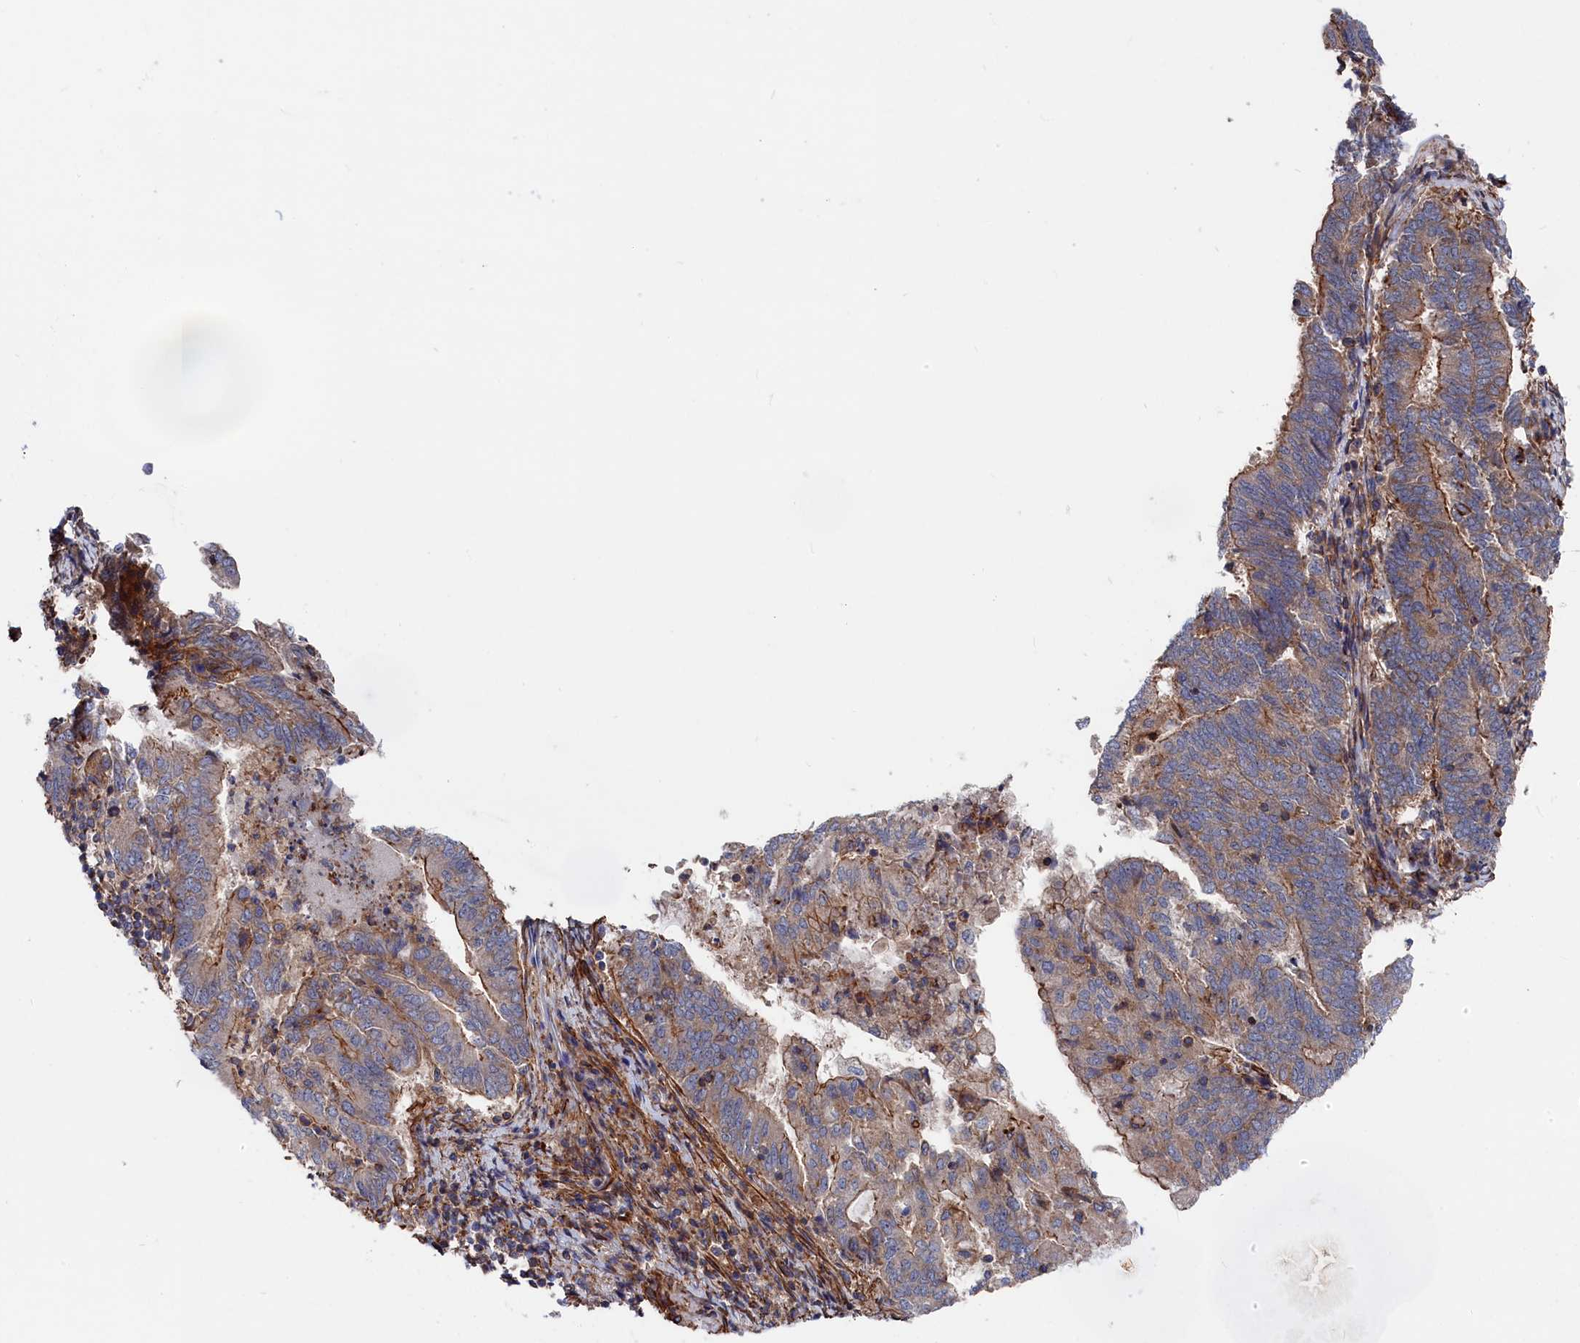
{"staining": {"intensity": "weak", "quantity": "25%-75%", "location": "cytoplasmic/membranous"}, "tissue": "endometrial cancer", "cell_type": "Tumor cells", "image_type": "cancer", "snomed": [{"axis": "morphology", "description": "Adenocarcinoma, NOS"}, {"axis": "topography", "description": "Endometrium"}], "caption": "The immunohistochemical stain highlights weak cytoplasmic/membranous expression in tumor cells of endometrial cancer (adenocarcinoma) tissue.", "gene": "LDHD", "patient": {"sex": "female", "age": 80}}